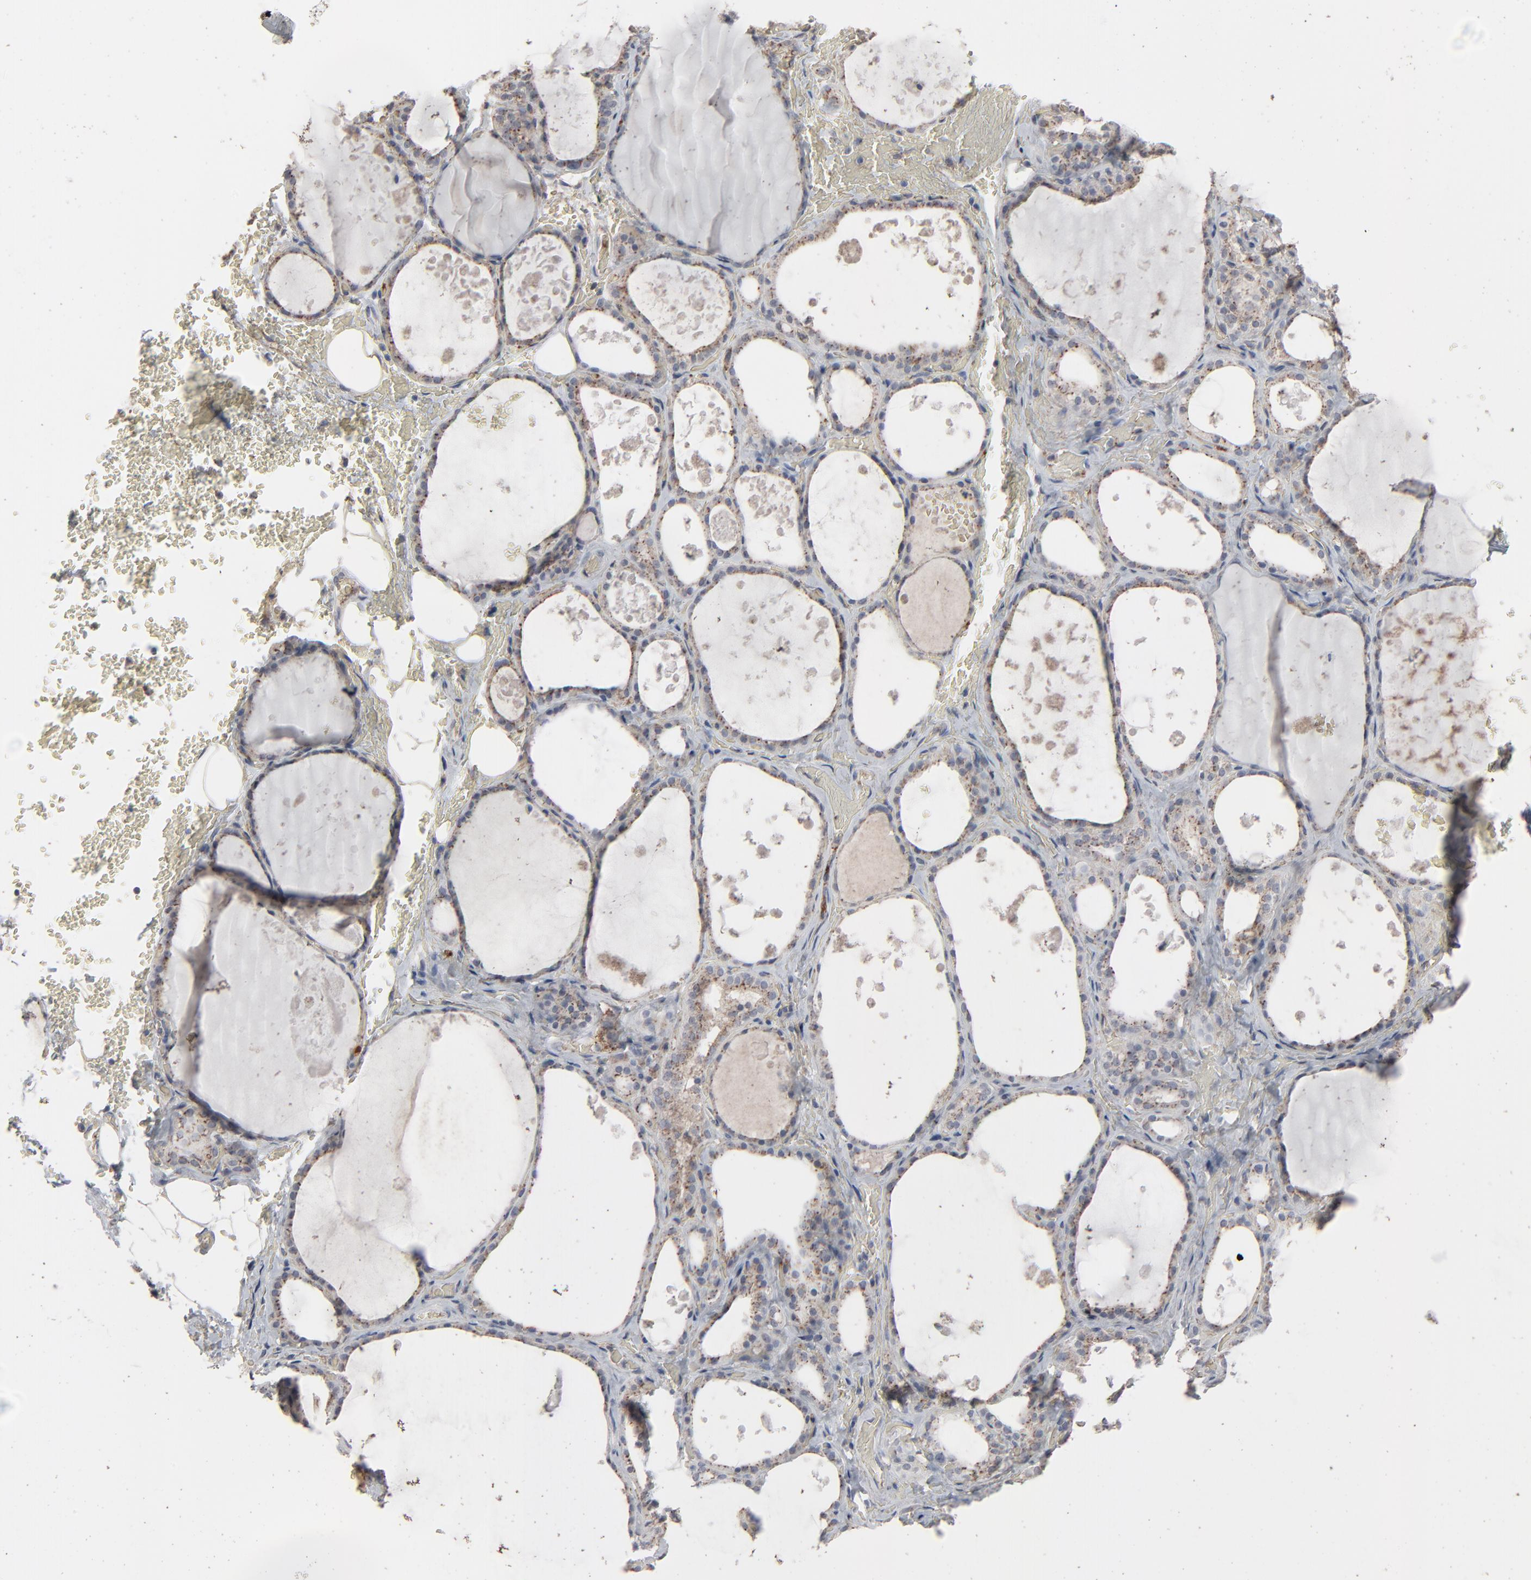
{"staining": {"intensity": "weak", "quantity": "25%-75%", "location": "cytoplasmic/membranous"}, "tissue": "thyroid gland", "cell_type": "Glandular cells", "image_type": "normal", "snomed": [{"axis": "morphology", "description": "Normal tissue, NOS"}, {"axis": "topography", "description": "Thyroid gland"}], "caption": "Glandular cells reveal low levels of weak cytoplasmic/membranous staining in approximately 25%-75% of cells in unremarkable thyroid gland.", "gene": "JAM3", "patient": {"sex": "male", "age": 61}}